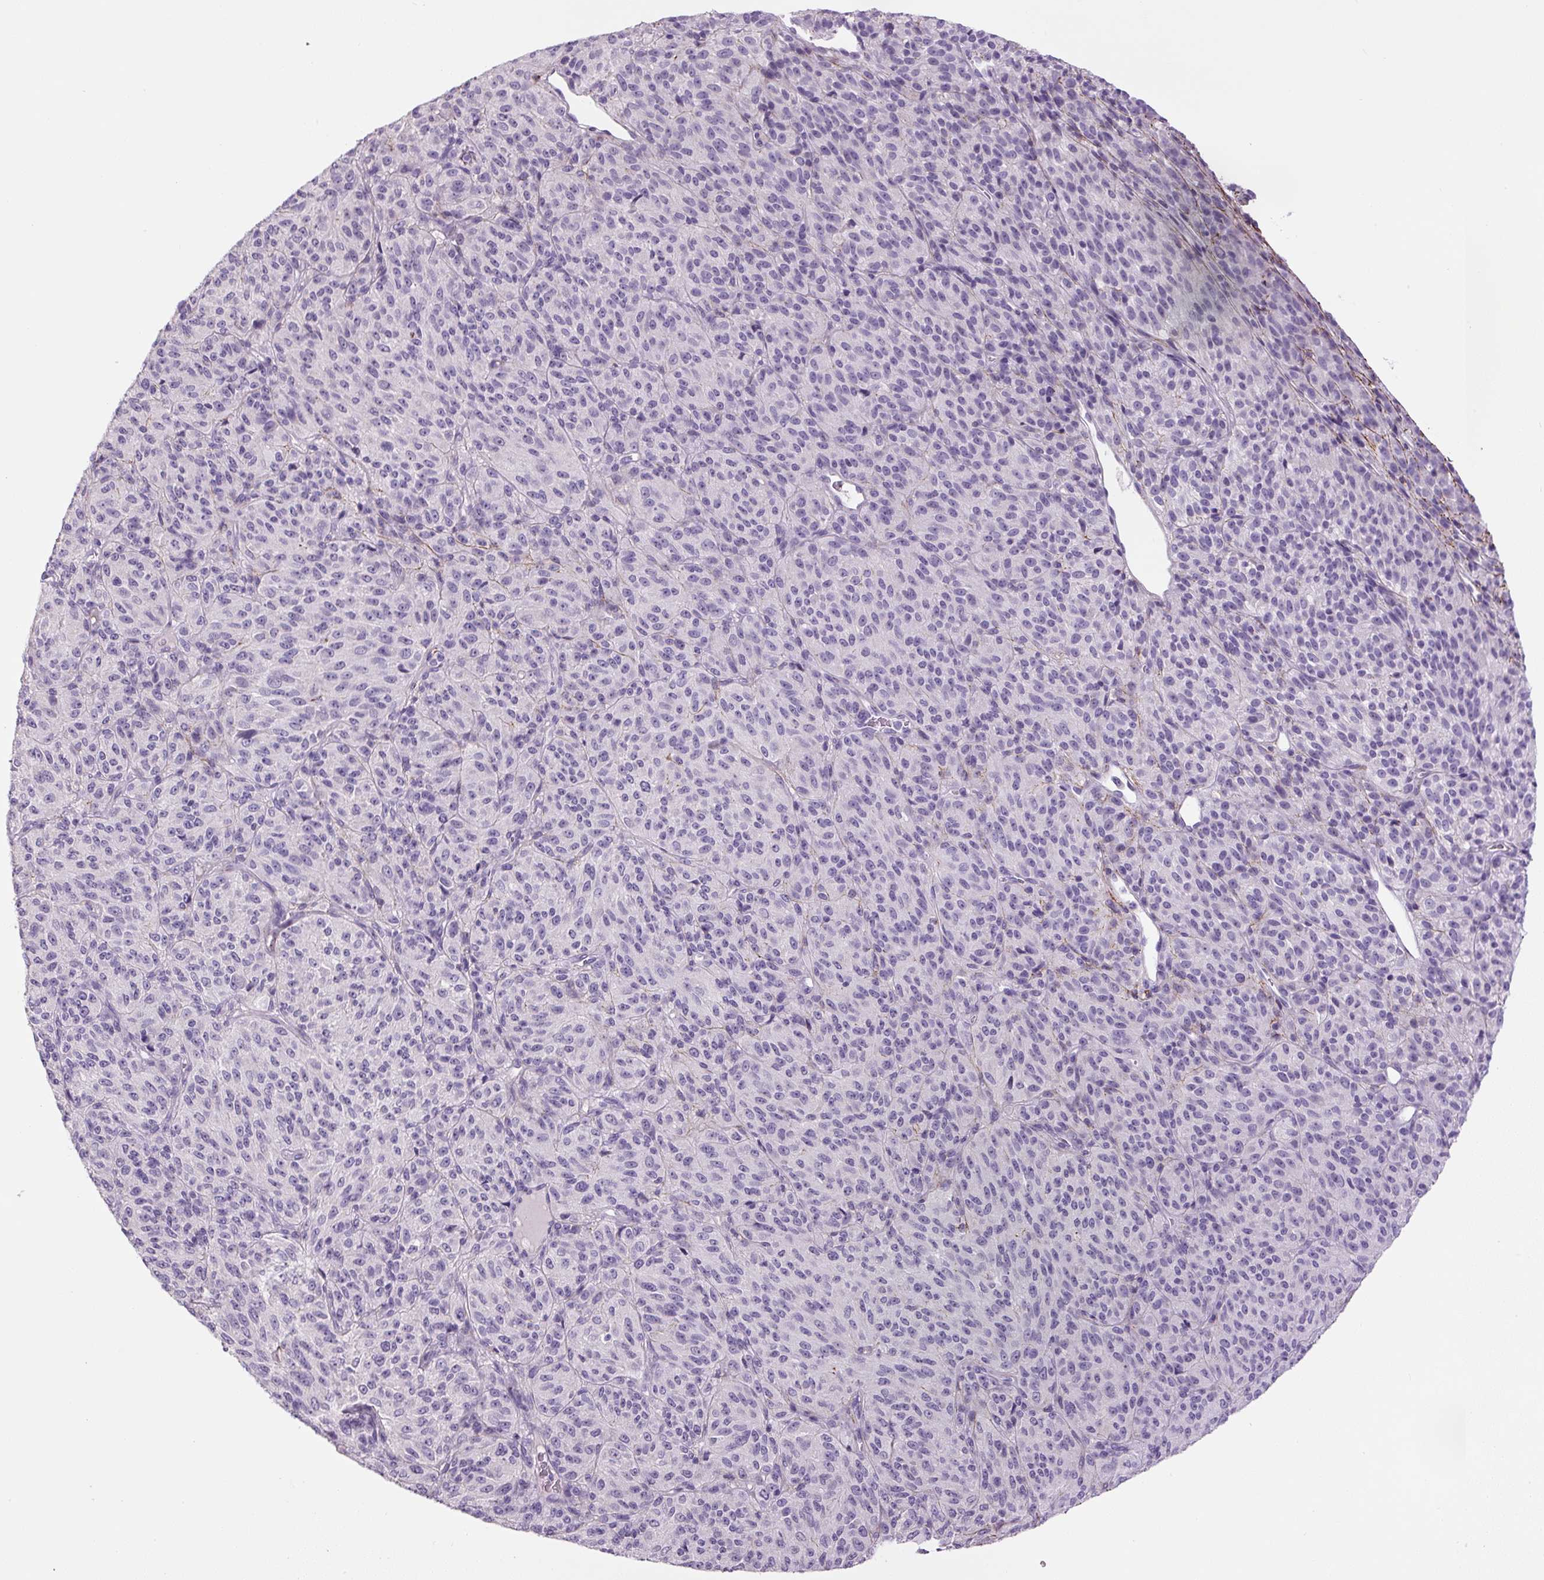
{"staining": {"intensity": "negative", "quantity": "none", "location": "none"}, "tissue": "melanoma", "cell_type": "Tumor cells", "image_type": "cancer", "snomed": [{"axis": "morphology", "description": "Malignant melanoma, Metastatic site"}, {"axis": "topography", "description": "Brain"}], "caption": "Immunohistochemistry (IHC) photomicrograph of neoplastic tissue: malignant melanoma (metastatic site) stained with DAB displays no significant protein expression in tumor cells.", "gene": "FBN1", "patient": {"sex": "female", "age": 56}}